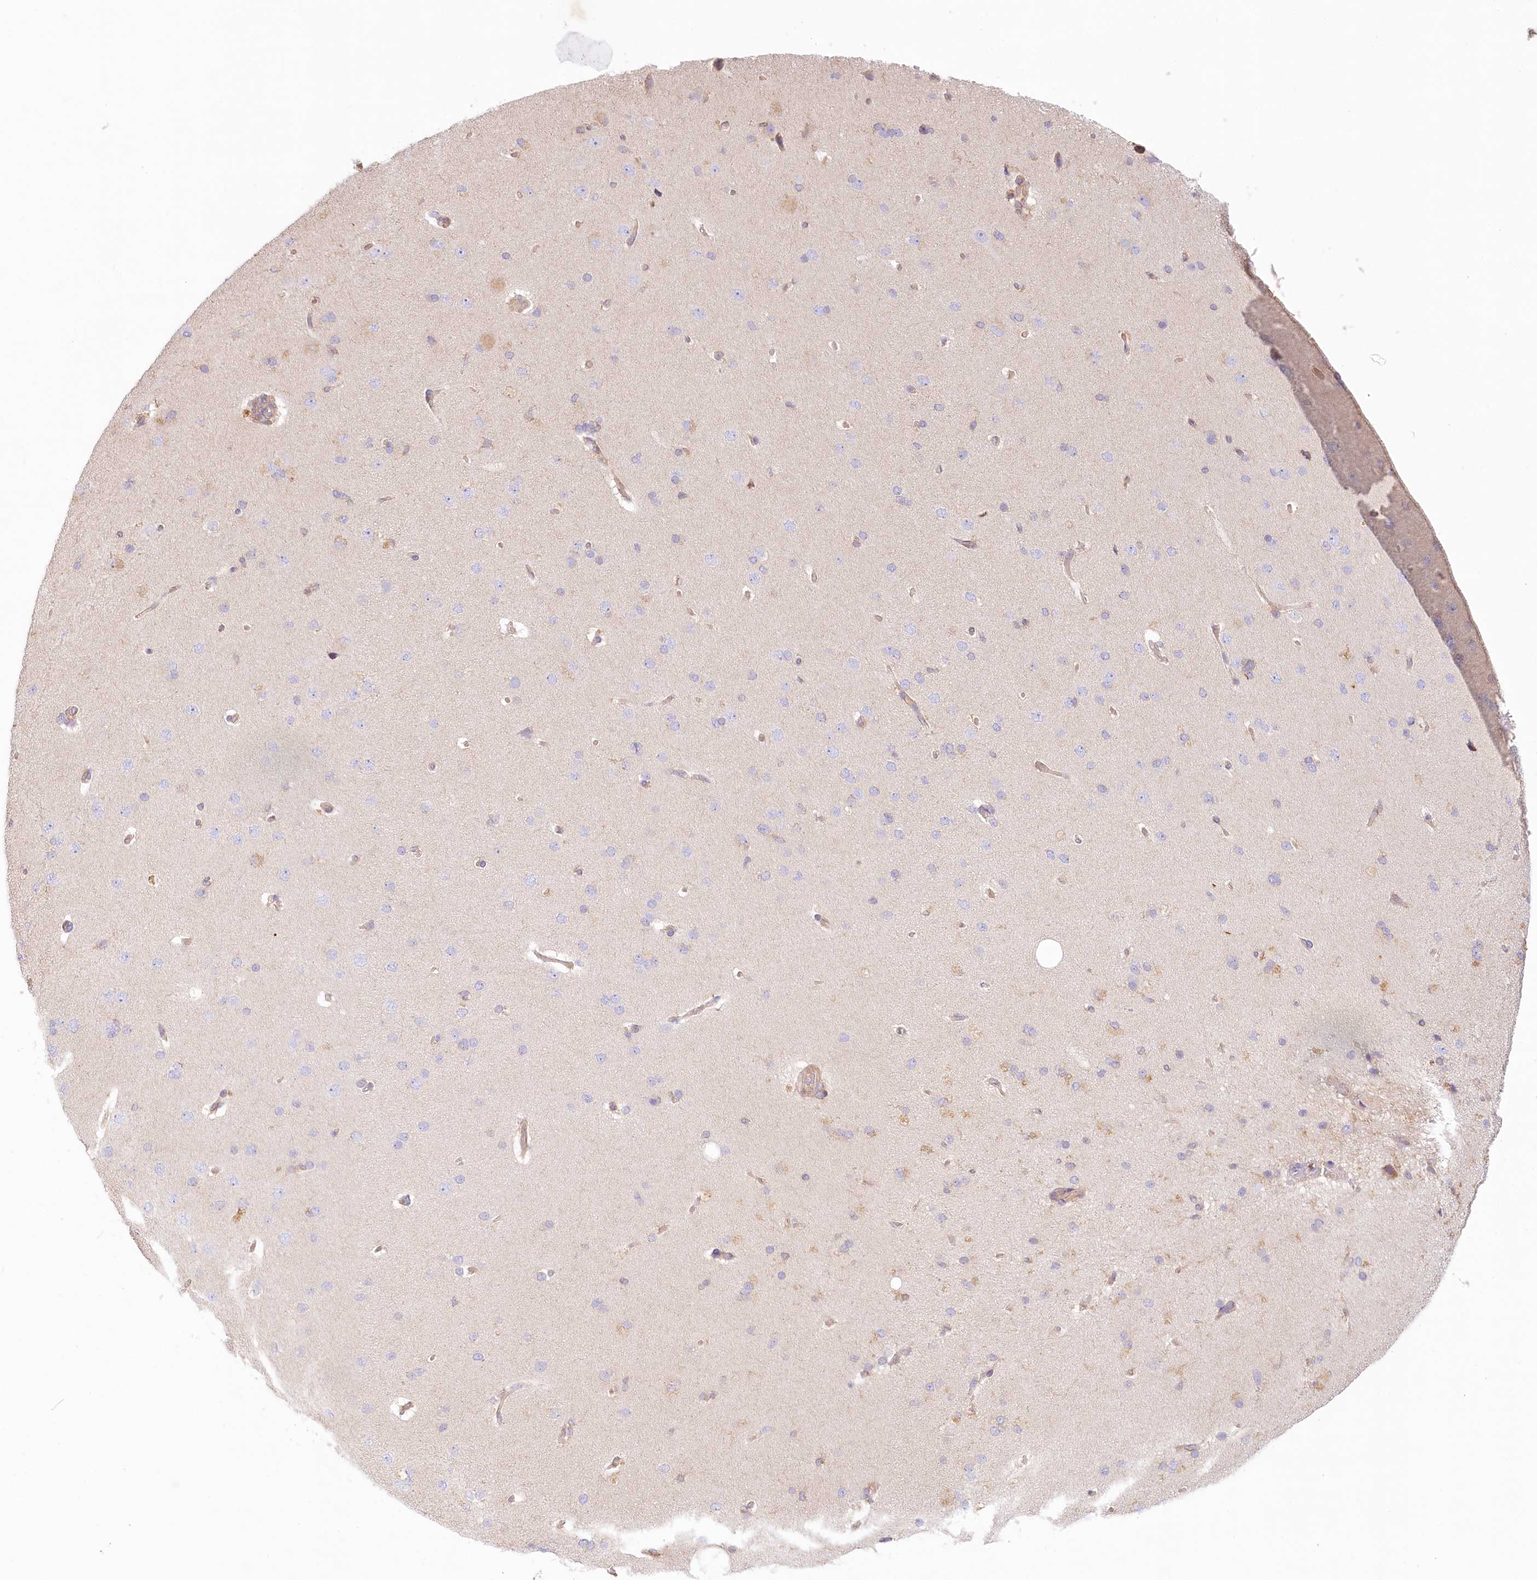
{"staining": {"intensity": "weak", "quantity": ">75%", "location": "cytoplasmic/membranous"}, "tissue": "cerebral cortex", "cell_type": "Endothelial cells", "image_type": "normal", "snomed": [{"axis": "morphology", "description": "Normal tissue, NOS"}, {"axis": "topography", "description": "Cerebral cortex"}], "caption": "Unremarkable cerebral cortex demonstrates weak cytoplasmic/membranous expression in approximately >75% of endothelial cells, visualized by immunohistochemistry. Using DAB (3,3'-diaminobenzidine) (brown) and hematoxylin (blue) stains, captured at high magnification using brightfield microscopy.", "gene": "UMPS", "patient": {"sex": "male", "age": 62}}